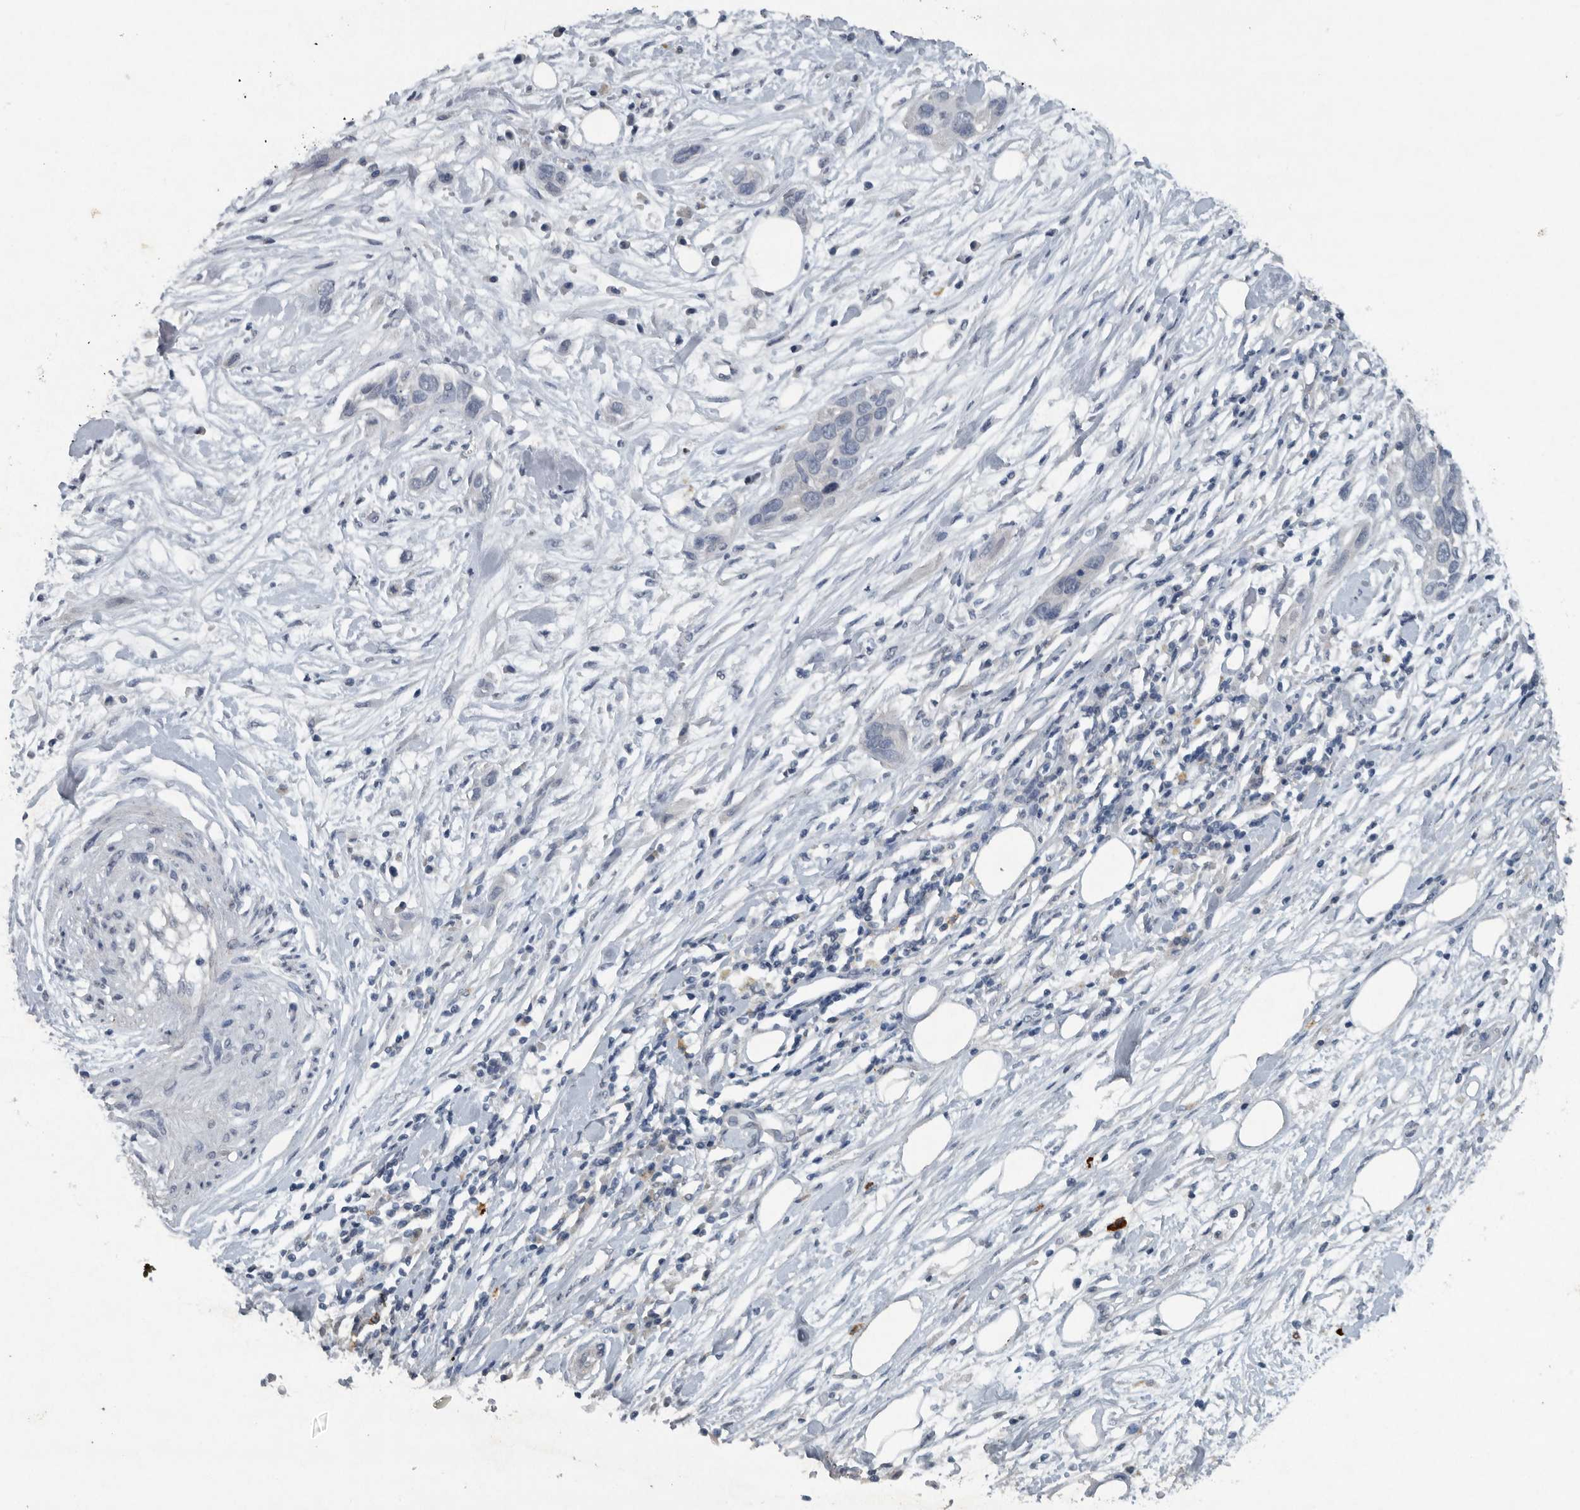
{"staining": {"intensity": "negative", "quantity": "none", "location": "none"}, "tissue": "pancreatic cancer", "cell_type": "Tumor cells", "image_type": "cancer", "snomed": [{"axis": "morphology", "description": "Adenocarcinoma, NOS"}, {"axis": "topography", "description": "Pancreas"}], "caption": "Tumor cells show no significant staining in pancreatic adenocarcinoma.", "gene": "IL20", "patient": {"sex": "female", "age": 60}}